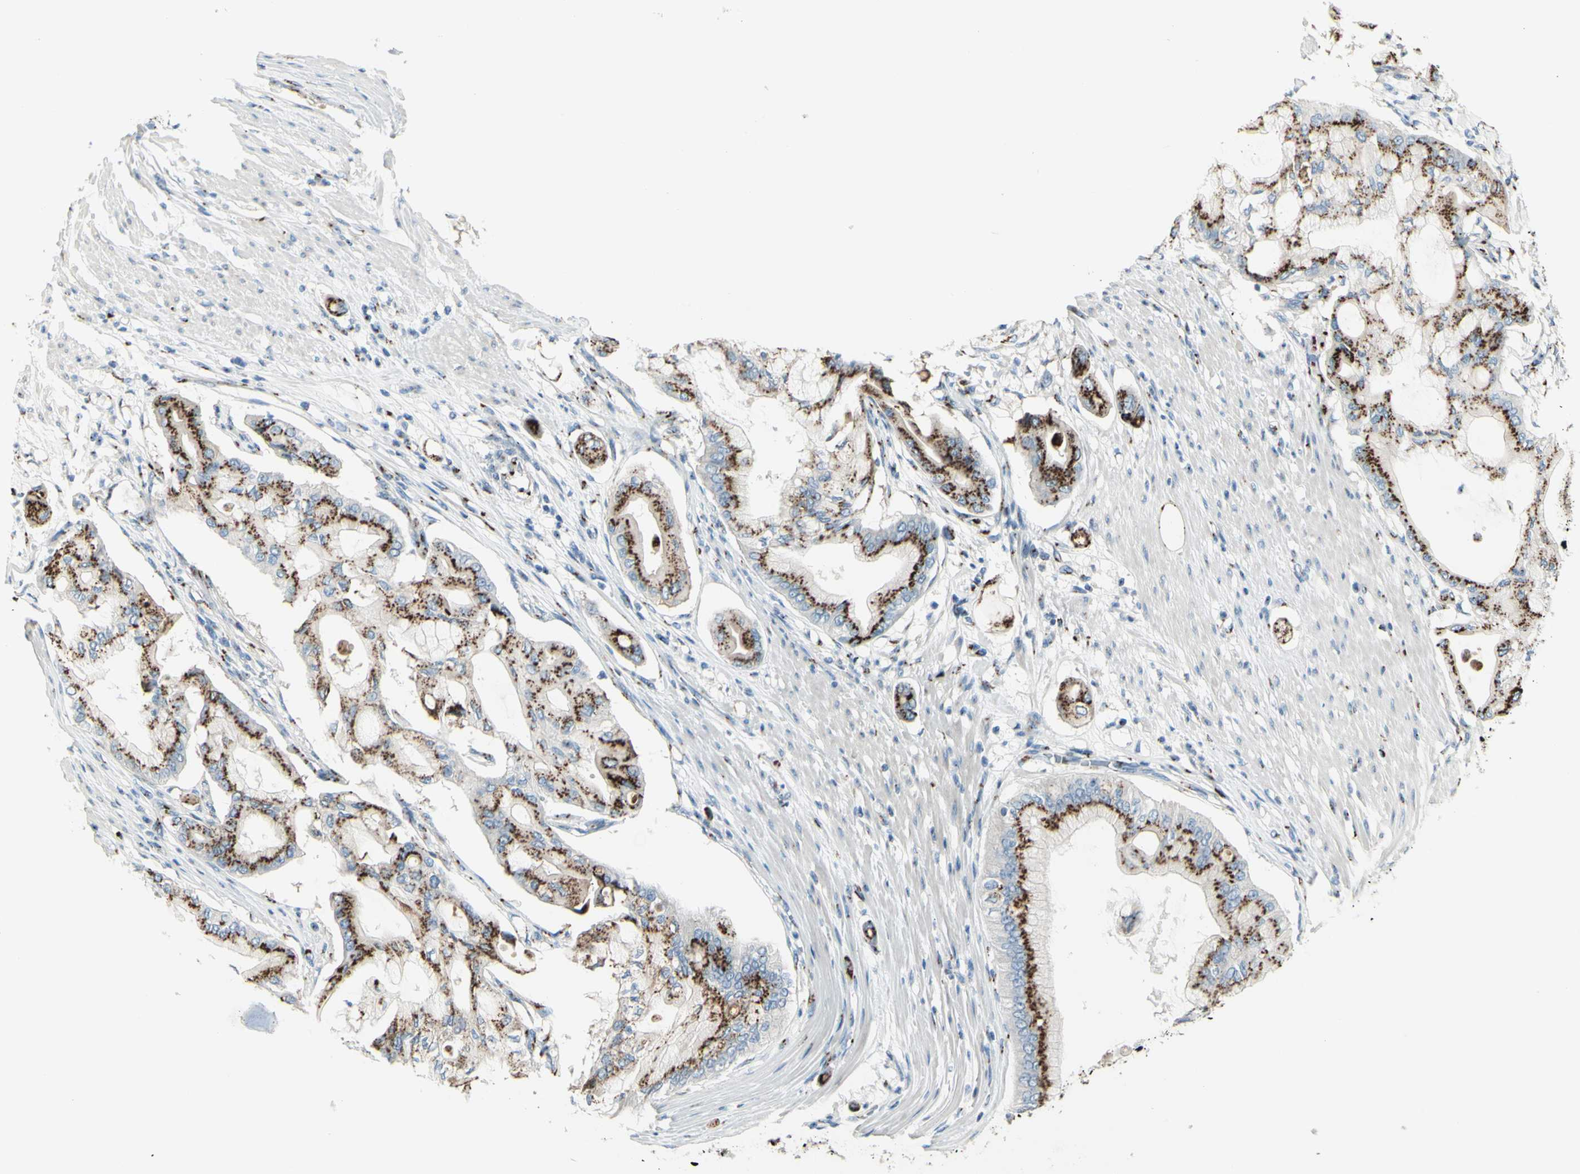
{"staining": {"intensity": "strong", "quantity": ">75%", "location": "cytoplasmic/membranous"}, "tissue": "pancreatic cancer", "cell_type": "Tumor cells", "image_type": "cancer", "snomed": [{"axis": "morphology", "description": "Adenocarcinoma, NOS"}, {"axis": "morphology", "description": "Adenocarcinoma, metastatic, NOS"}, {"axis": "topography", "description": "Lymph node"}, {"axis": "topography", "description": "Pancreas"}, {"axis": "topography", "description": "Duodenum"}], "caption": "Immunohistochemical staining of pancreatic metastatic adenocarcinoma demonstrates strong cytoplasmic/membranous protein expression in approximately >75% of tumor cells. Nuclei are stained in blue.", "gene": "B4GALT1", "patient": {"sex": "female", "age": 64}}